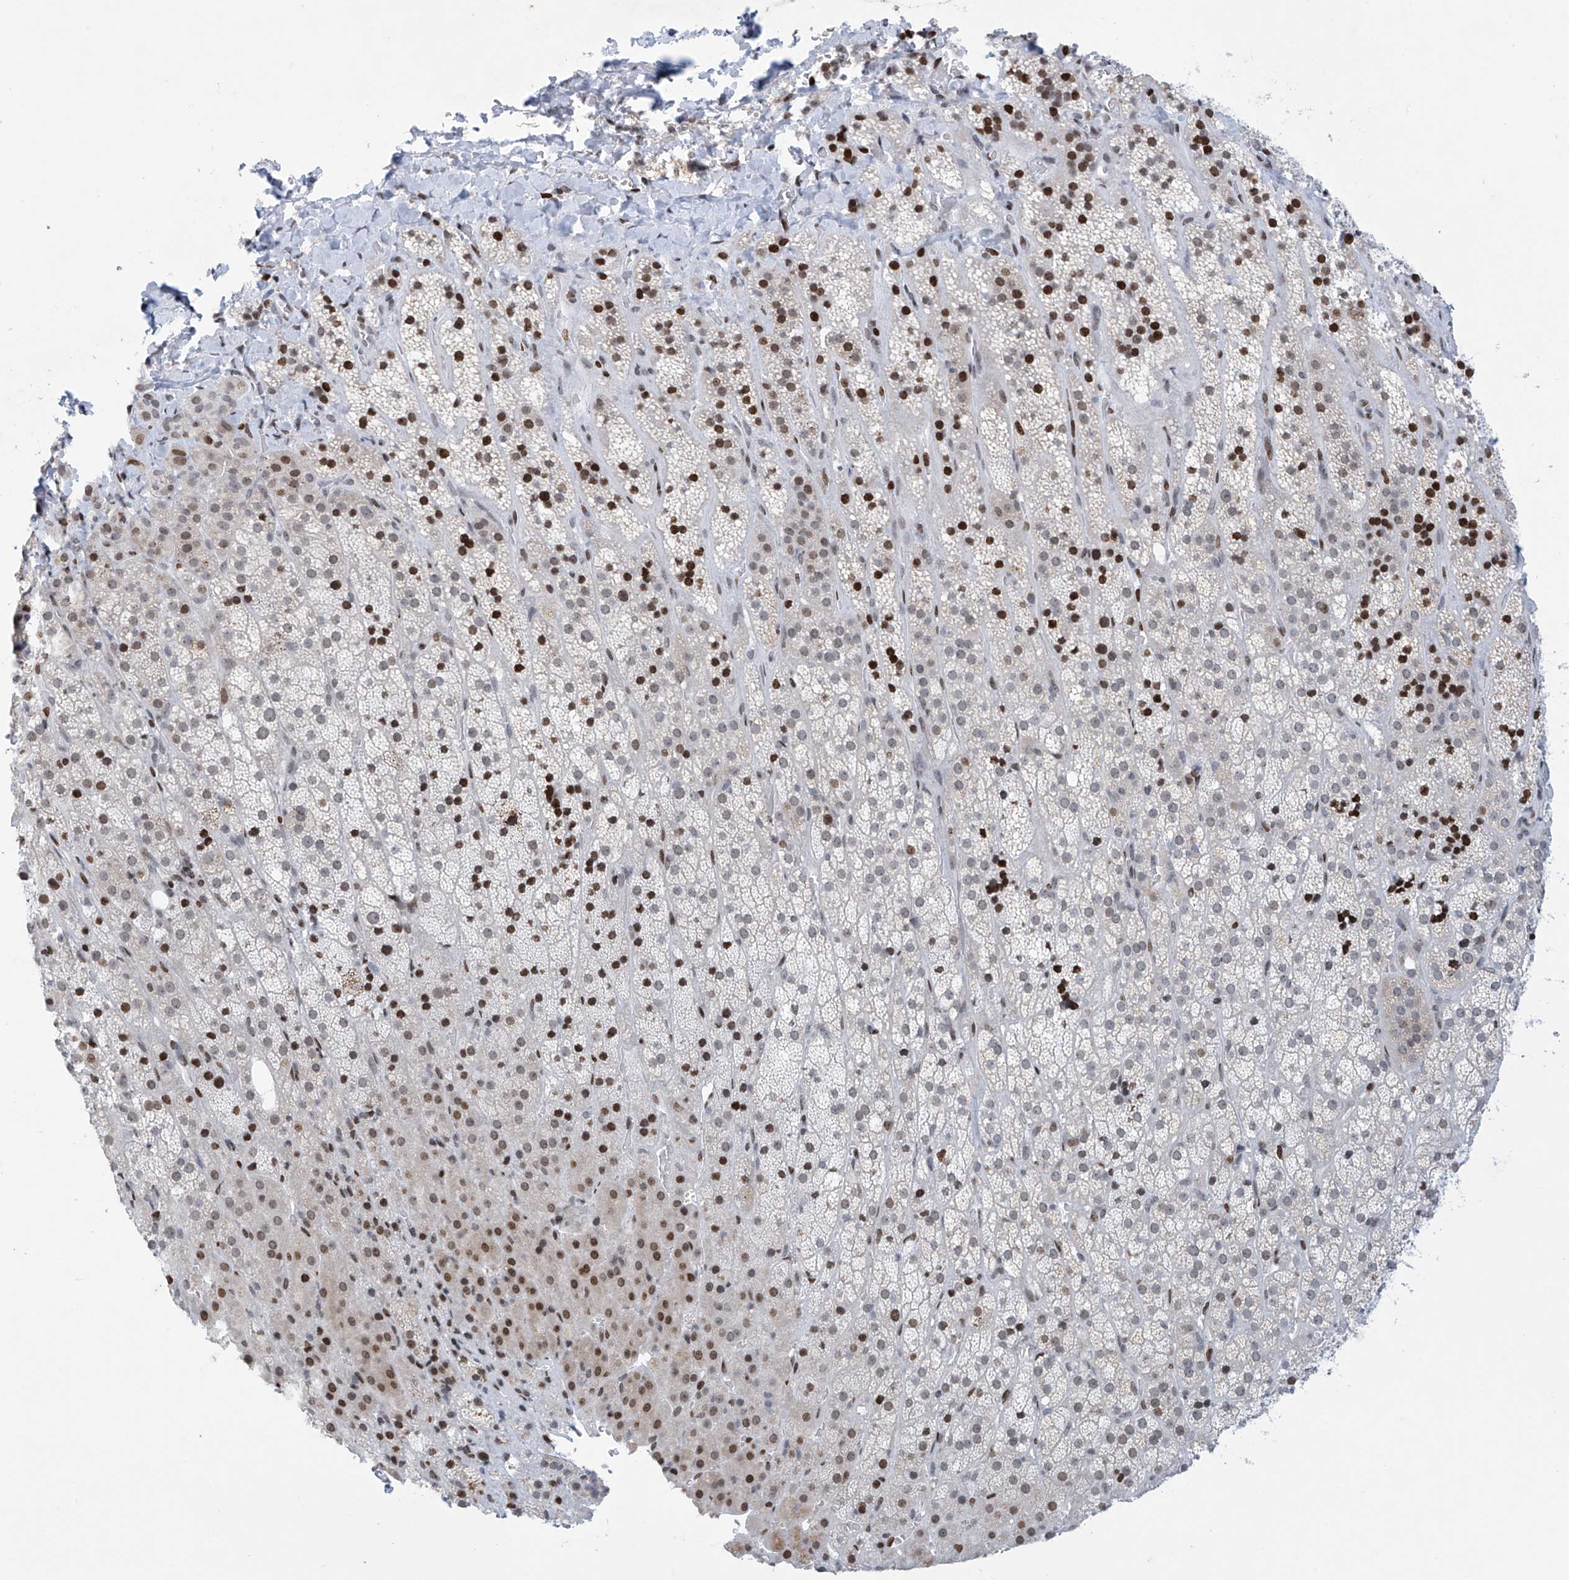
{"staining": {"intensity": "strong", "quantity": "25%-75%", "location": "nuclear"}, "tissue": "adrenal gland", "cell_type": "Glandular cells", "image_type": "normal", "snomed": [{"axis": "morphology", "description": "Normal tissue, NOS"}, {"axis": "topography", "description": "Adrenal gland"}], "caption": "Immunohistochemical staining of normal adrenal gland exhibits strong nuclear protein staining in about 25%-75% of glandular cells. Nuclei are stained in blue.", "gene": "RFX7", "patient": {"sex": "female", "age": 57}}